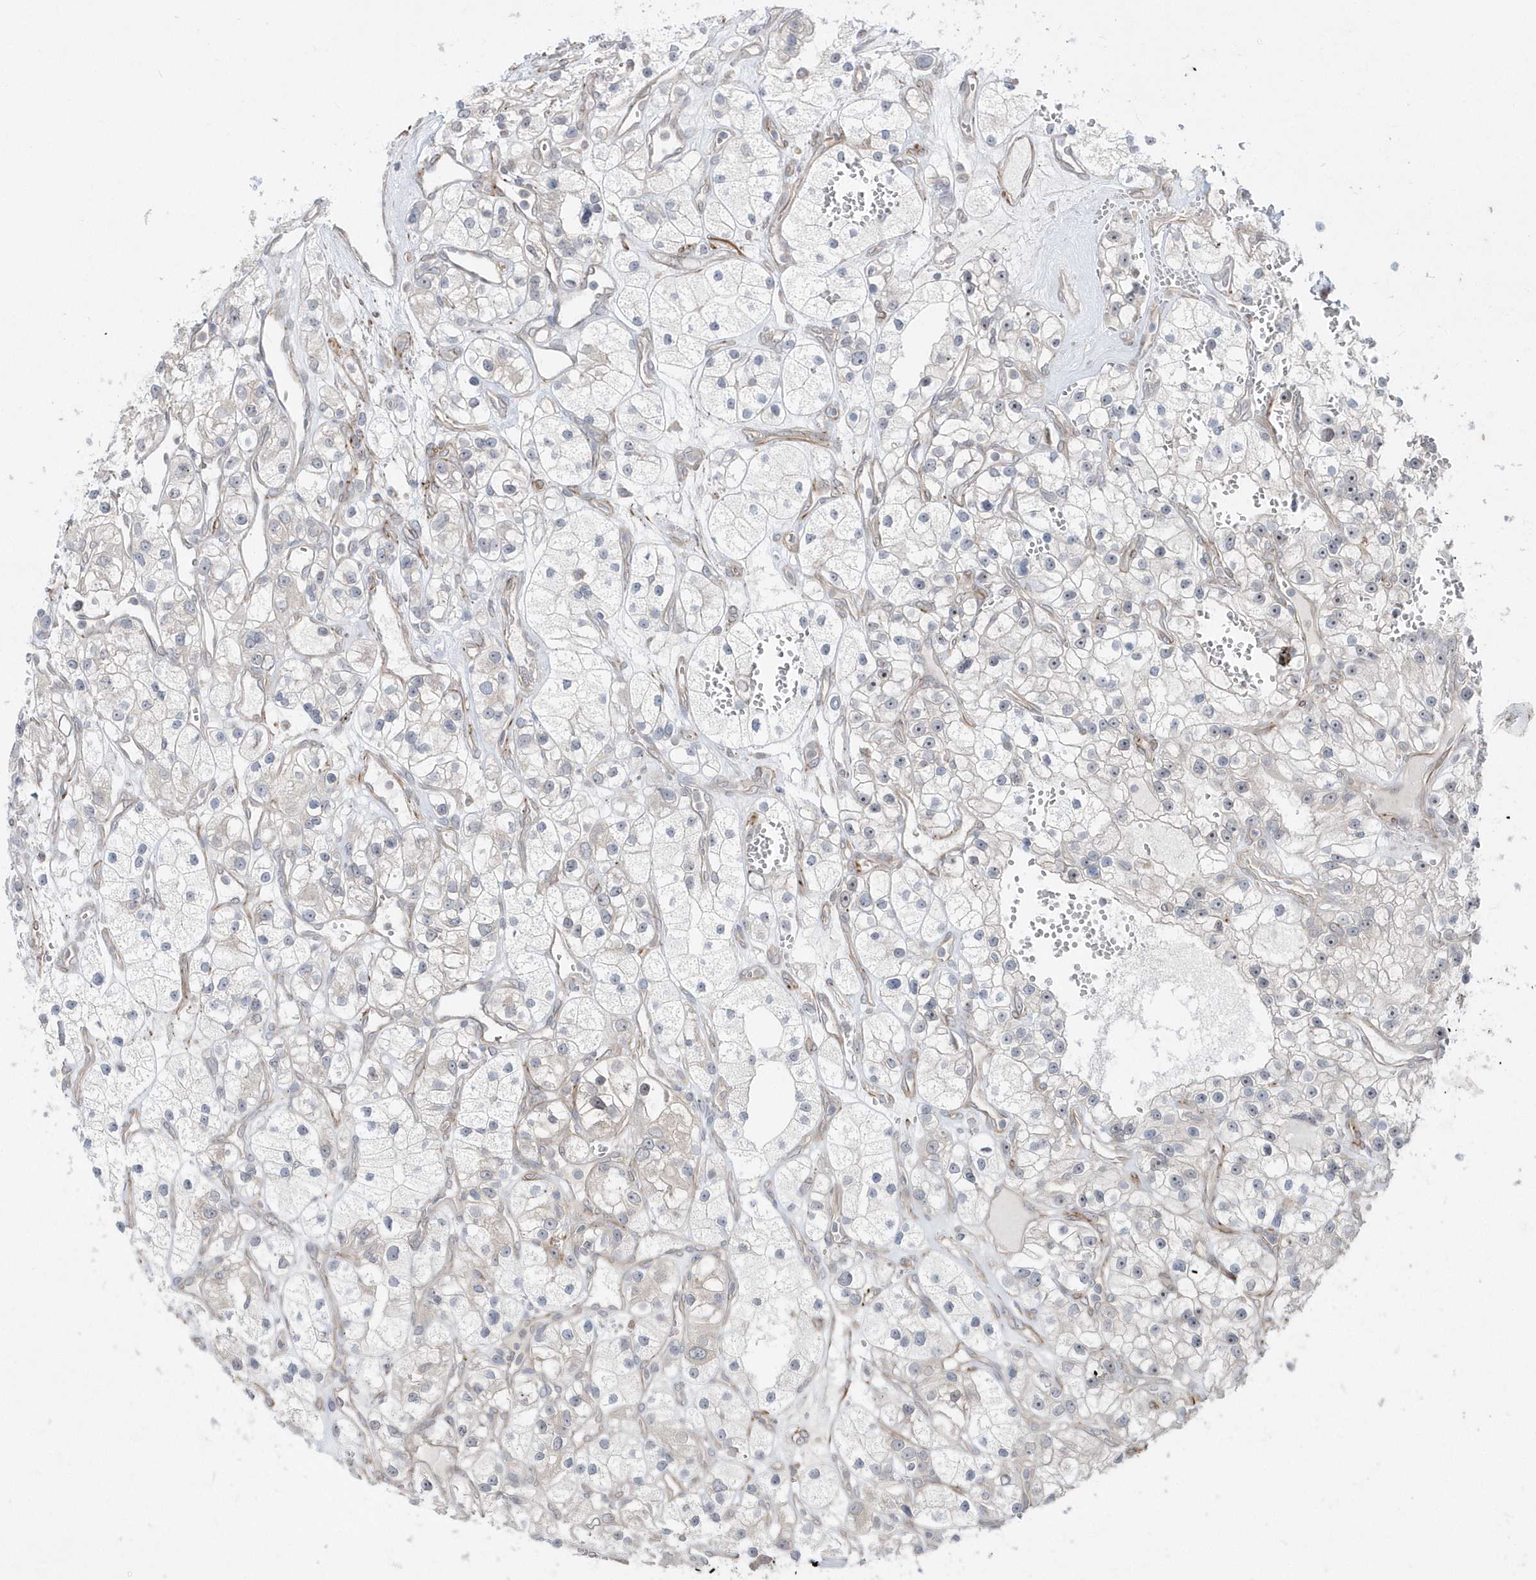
{"staining": {"intensity": "negative", "quantity": "none", "location": "none"}, "tissue": "renal cancer", "cell_type": "Tumor cells", "image_type": "cancer", "snomed": [{"axis": "morphology", "description": "Adenocarcinoma, NOS"}, {"axis": "topography", "description": "Kidney"}], "caption": "Adenocarcinoma (renal) stained for a protein using immunohistochemistry displays no positivity tumor cells.", "gene": "DHX57", "patient": {"sex": "female", "age": 57}}